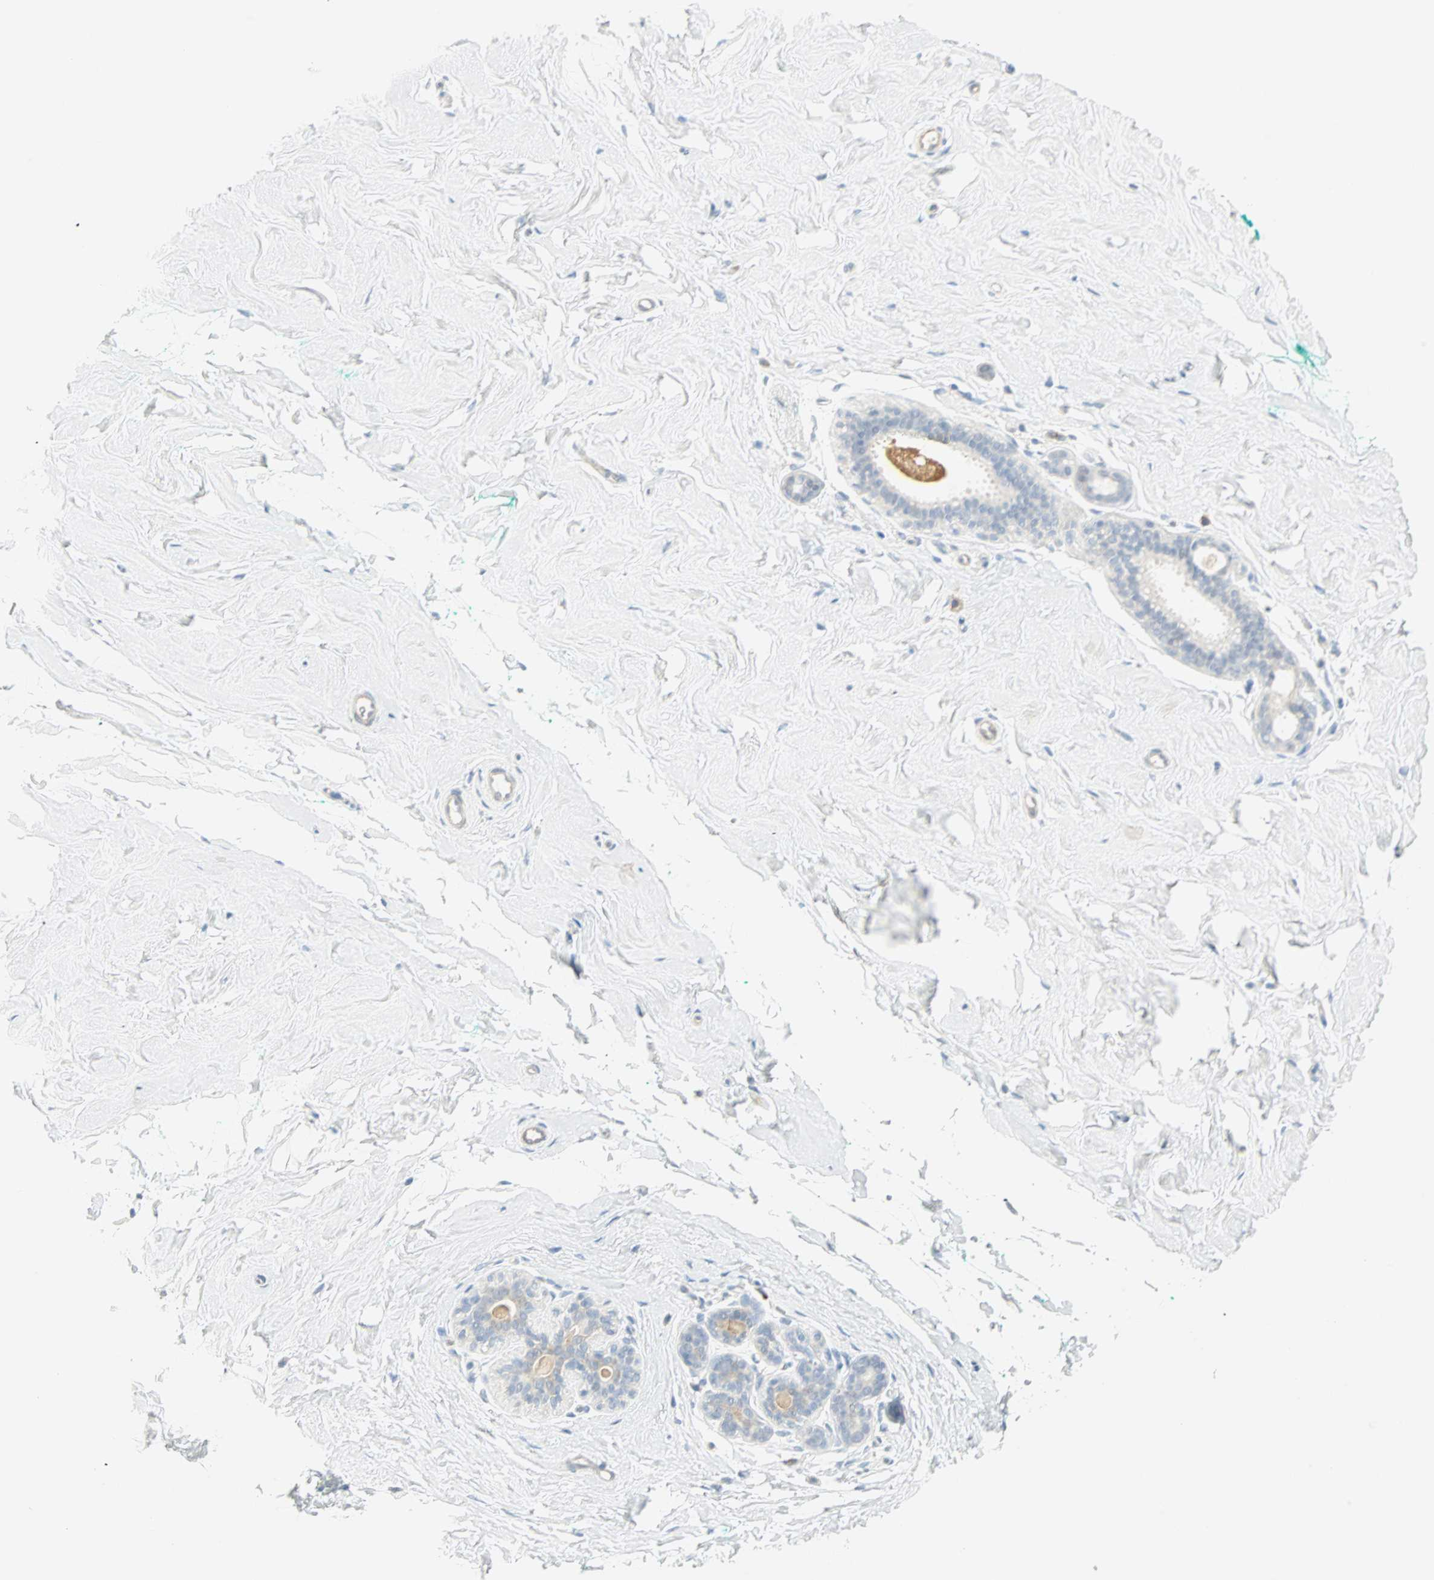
{"staining": {"intensity": "negative", "quantity": "none", "location": "none"}, "tissue": "breast", "cell_type": "Adipocytes", "image_type": "normal", "snomed": [{"axis": "morphology", "description": "Normal tissue, NOS"}, {"axis": "topography", "description": "Breast"}], "caption": "Breast stained for a protein using IHC exhibits no expression adipocytes.", "gene": "MLLT10", "patient": {"sex": "female", "age": 52}}